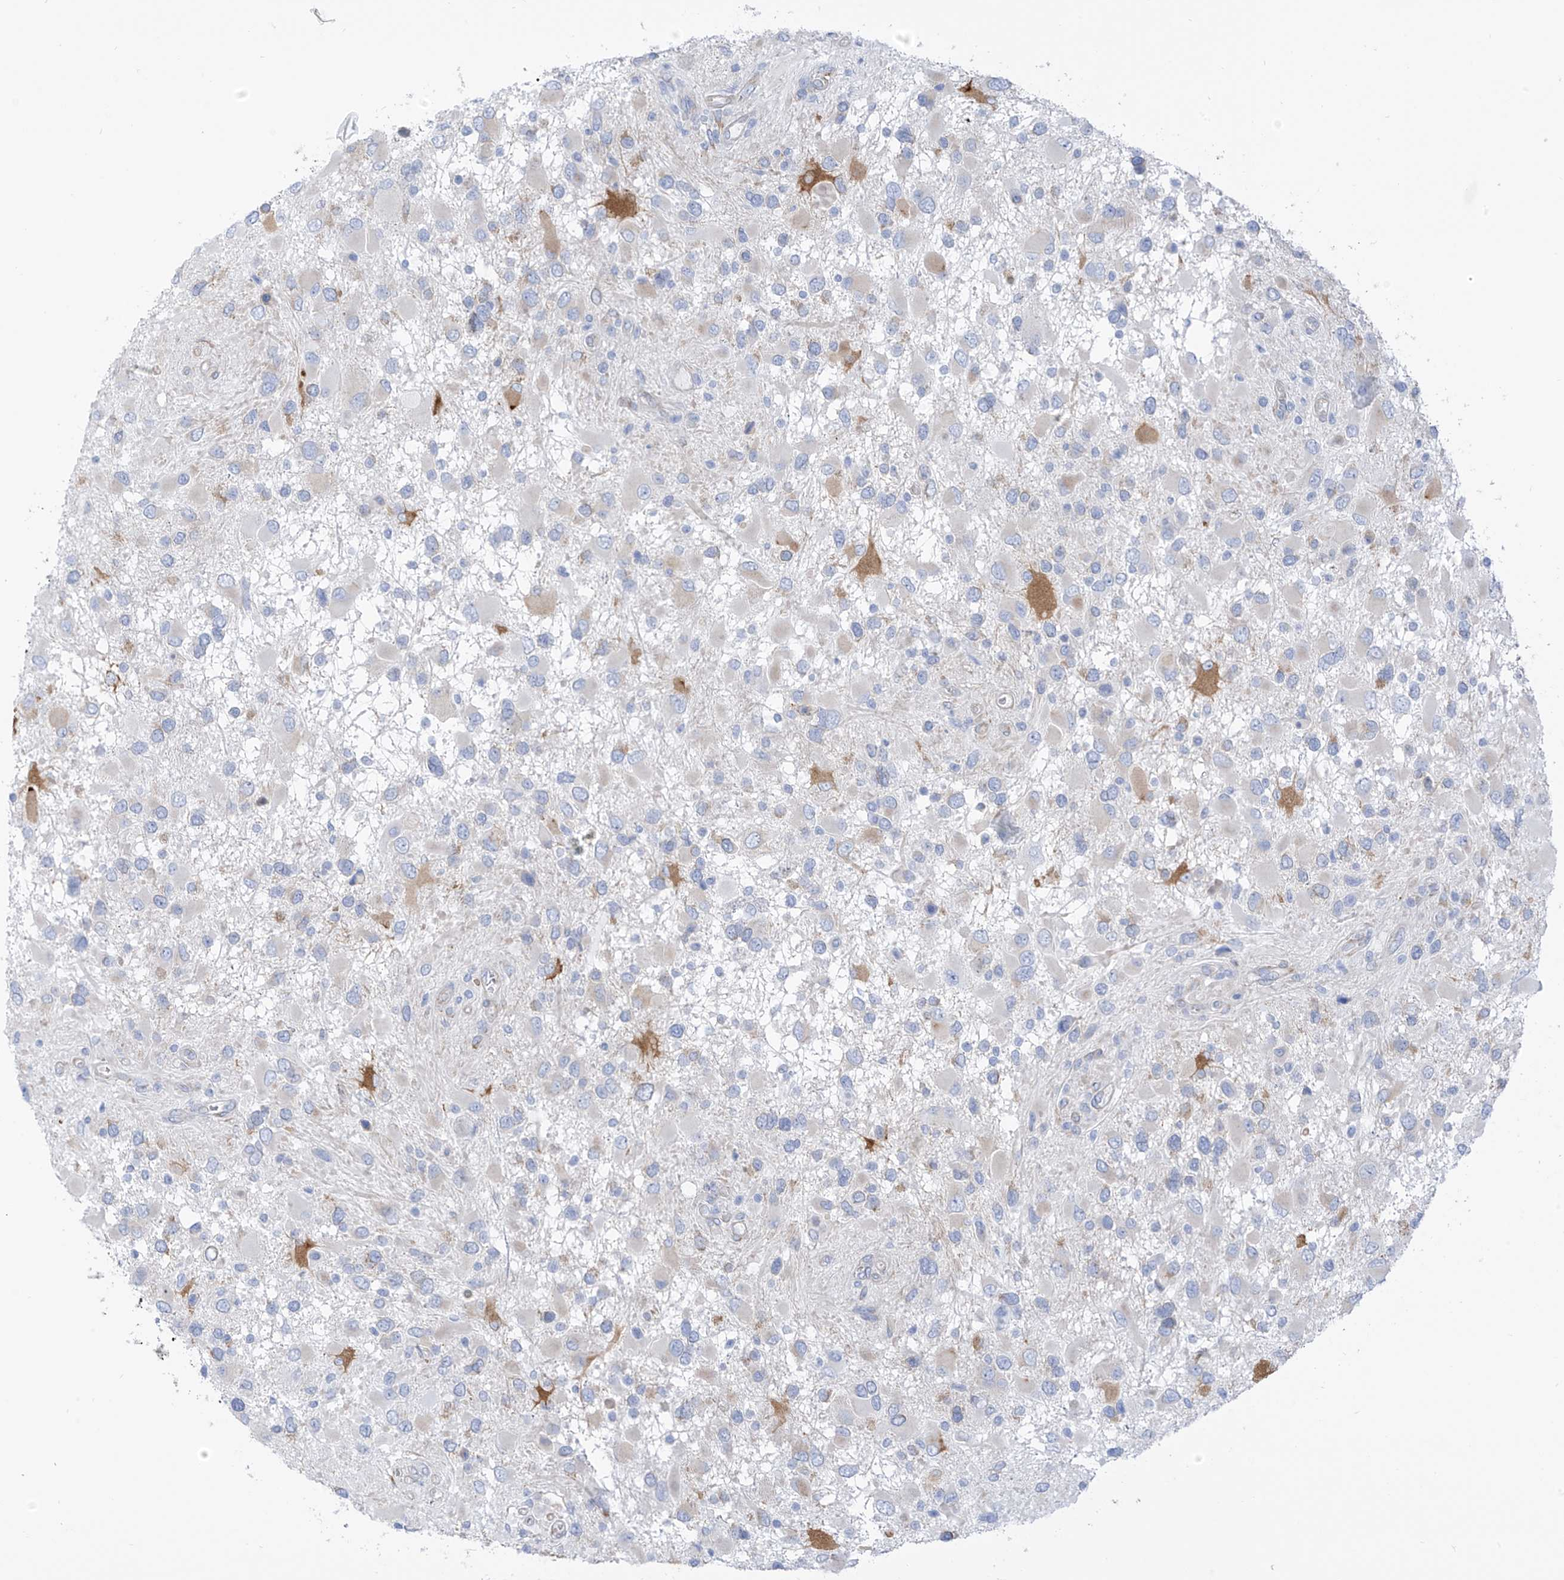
{"staining": {"intensity": "negative", "quantity": "none", "location": "none"}, "tissue": "glioma", "cell_type": "Tumor cells", "image_type": "cancer", "snomed": [{"axis": "morphology", "description": "Glioma, malignant, High grade"}, {"axis": "topography", "description": "Brain"}], "caption": "Immunohistochemical staining of glioma shows no significant staining in tumor cells.", "gene": "RCN2", "patient": {"sex": "male", "age": 53}}